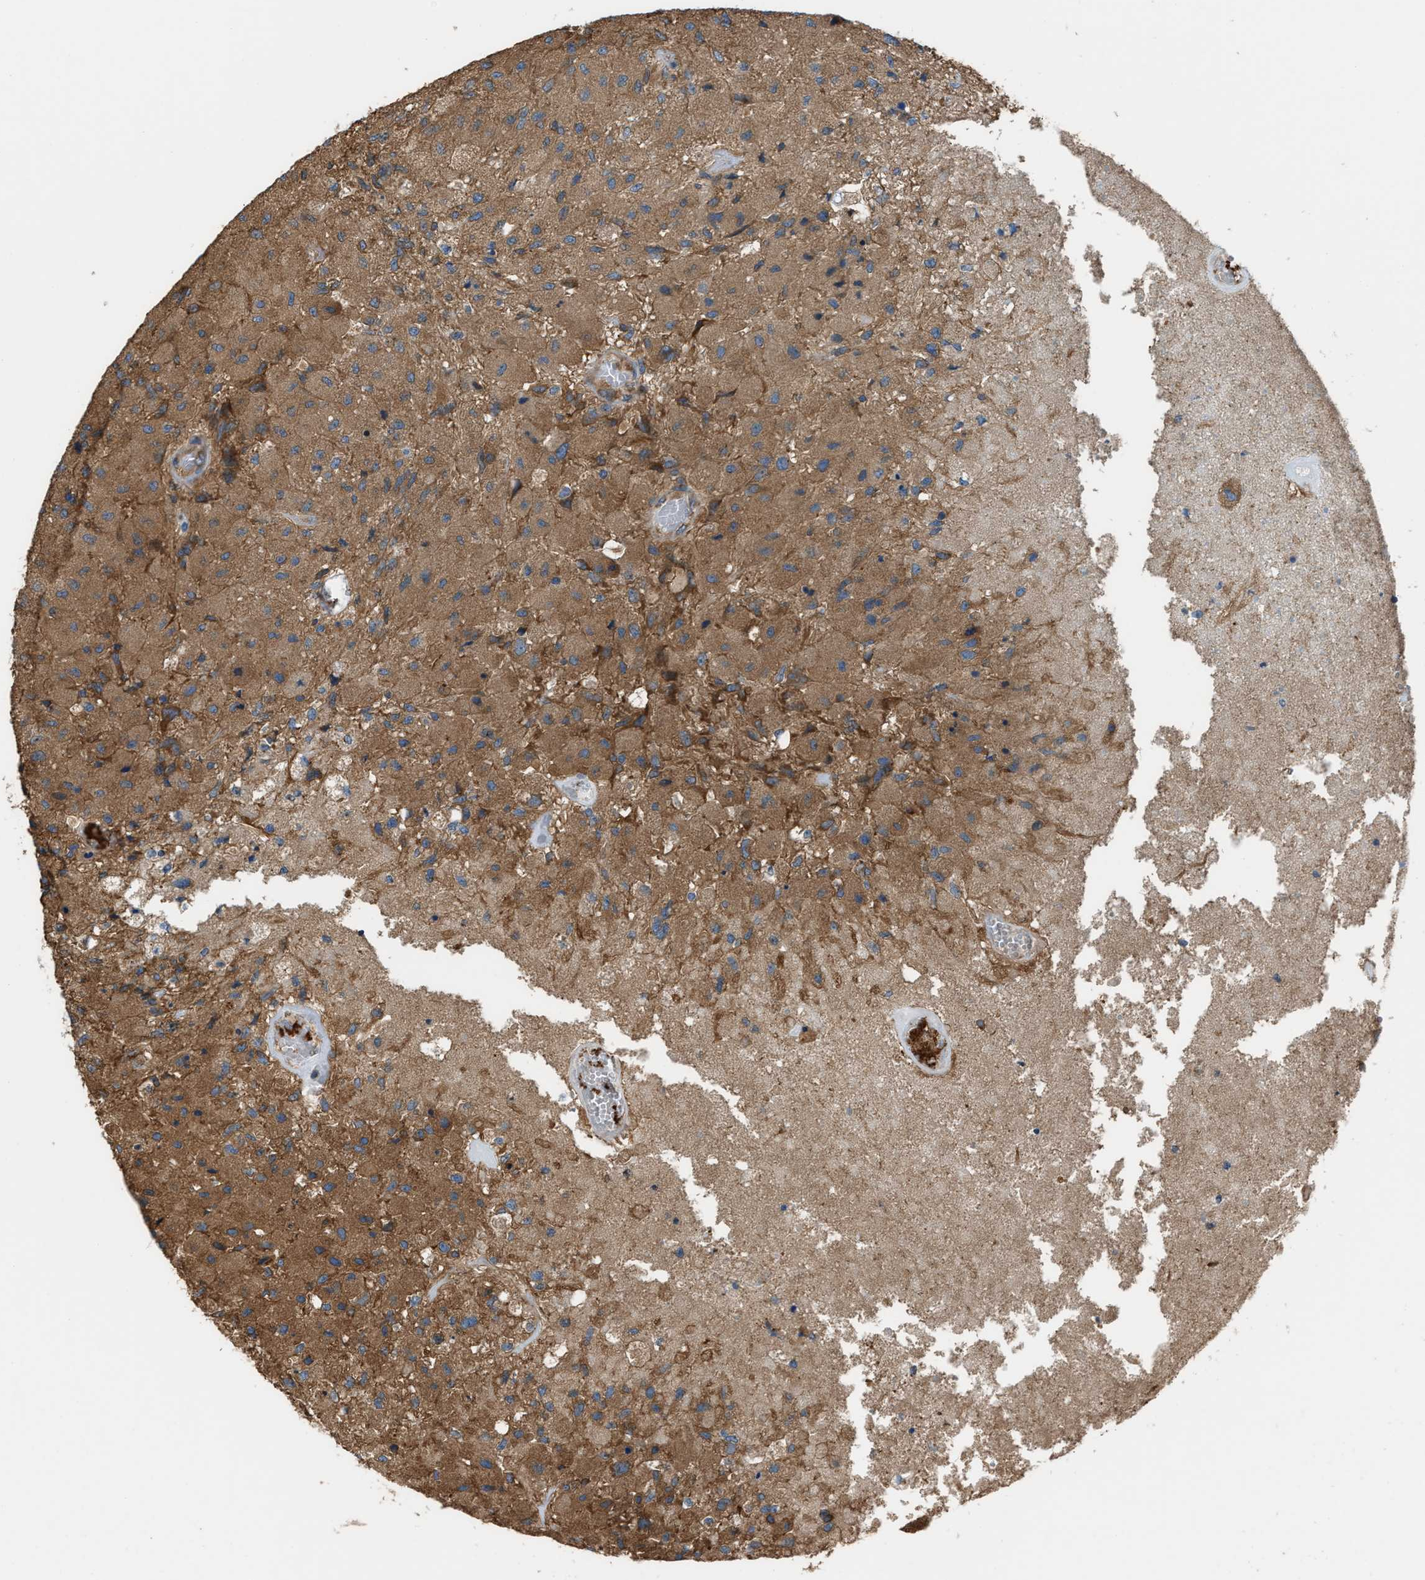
{"staining": {"intensity": "moderate", "quantity": ">75%", "location": "cytoplasmic/membranous"}, "tissue": "glioma", "cell_type": "Tumor cells", "image_type": "cancer", "snomed": [{"axis": "morphology", "description": "Normal tissue, NOS"}, {"axis": "morphology", "description": "Glioma, malignant, High grade"}, {"axis": "topography", "description": "Cerebral cortex"}], "caption": "Human malignant glioma (high-grade) stained with a protein marker demonstrates moderate staining in tumor cells.", "gene": "TRPC1", "patient": {"sex": "male", "age": 77}}